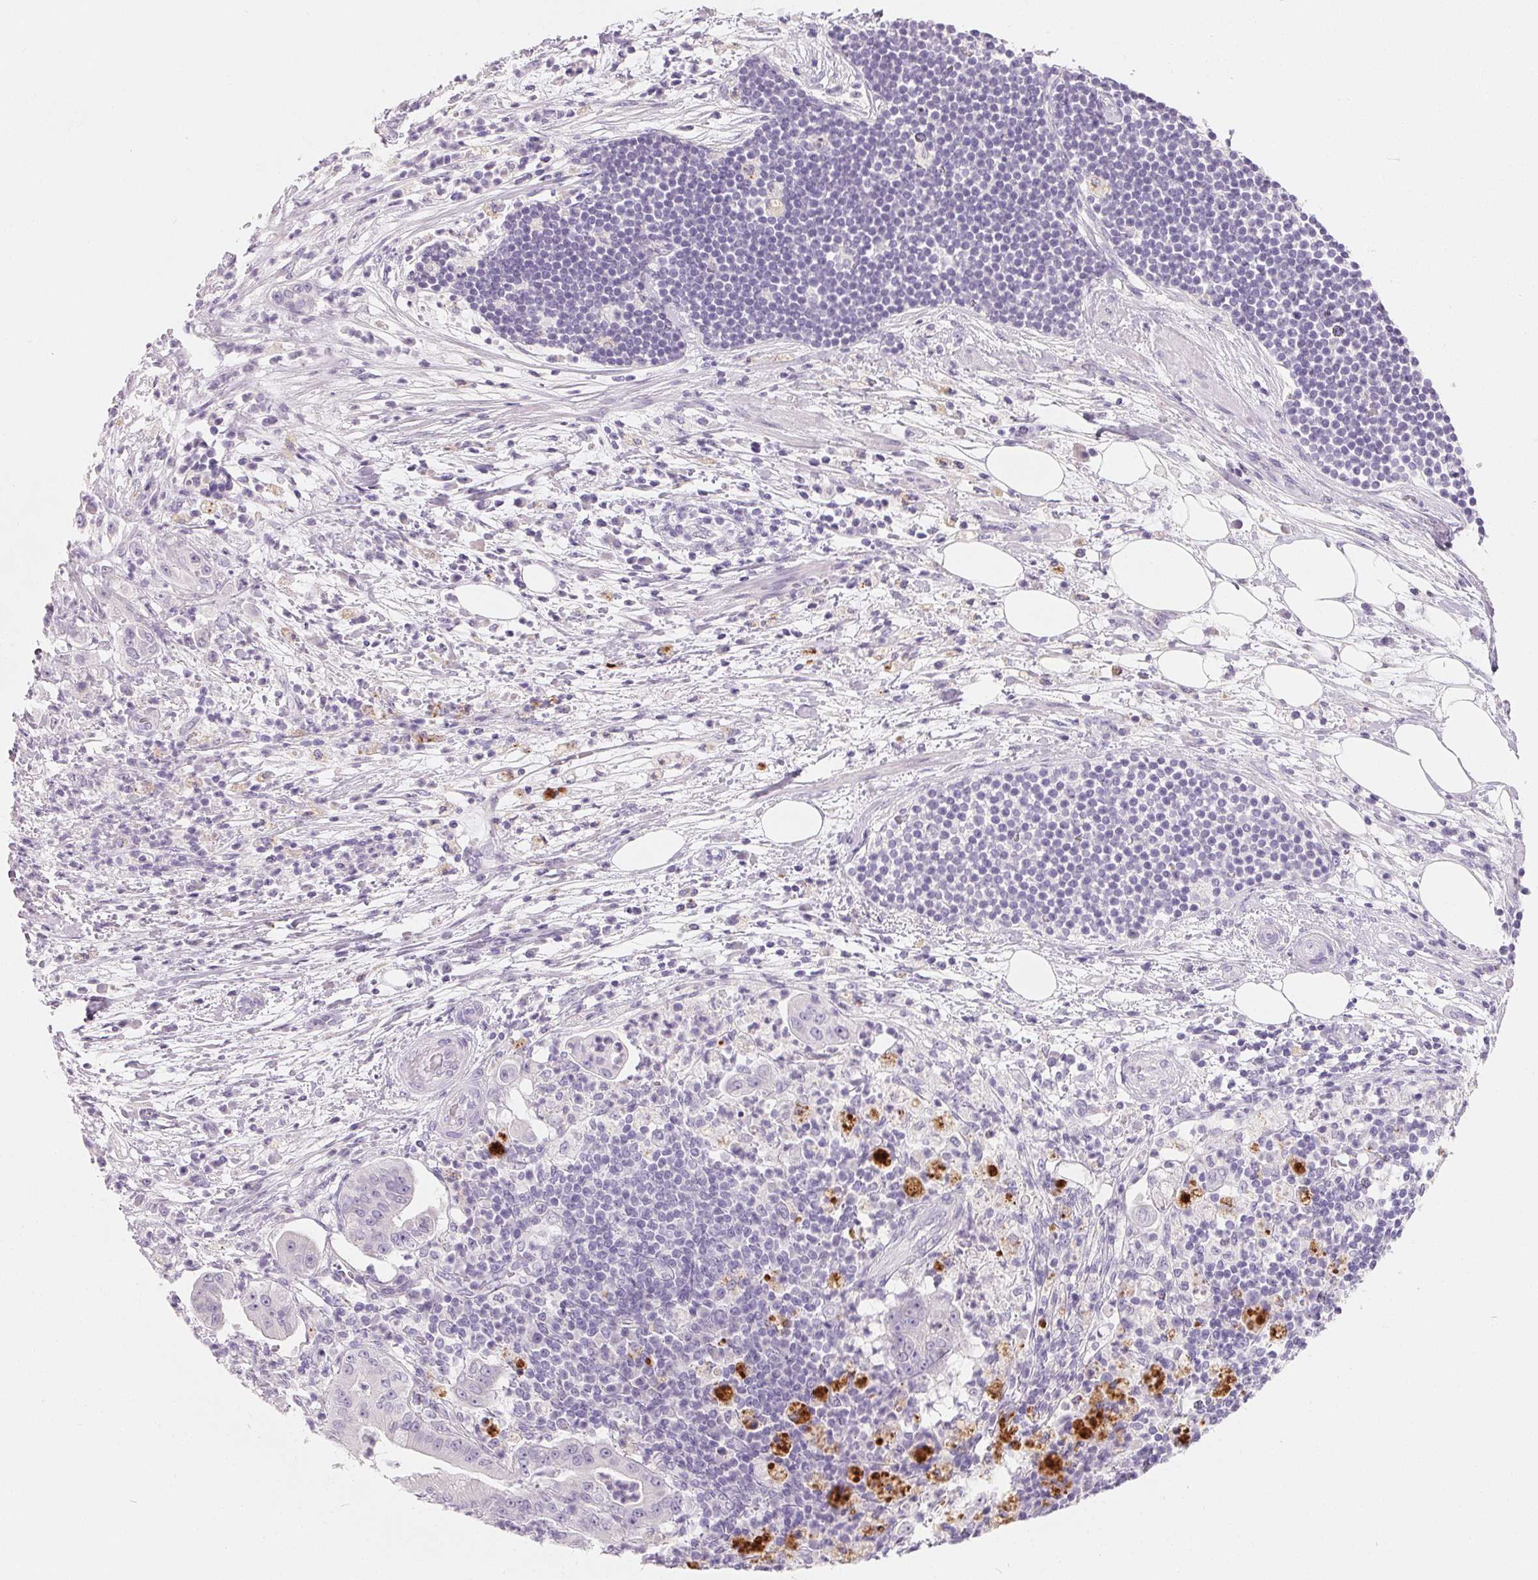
{"staining": {"intensity": "negative", "quantity": "none", "location": "none"}, "tissue": "pancreatic cancer", "cell_type": "Tumor cells", "image_type": "cancer", "snomed": [{"axis": "morphology", "description": "Adenocarcinoma, NOS"}, {"axis": "topography", "description": "Pancreas"}], "caption": "Immunohistochemistry (IHC) image of adenocarcinoma (pancreatic) stained for a protein (brown), which reveals no positivity in tumor cells. (DAB (3,3'-diaminobenzidine) immunohistochemistry (IHC) visualized using brightfield microscopy, high magnification).", "gene": "SPACA5B", "patient": {"sex": "male", "age": 71}}